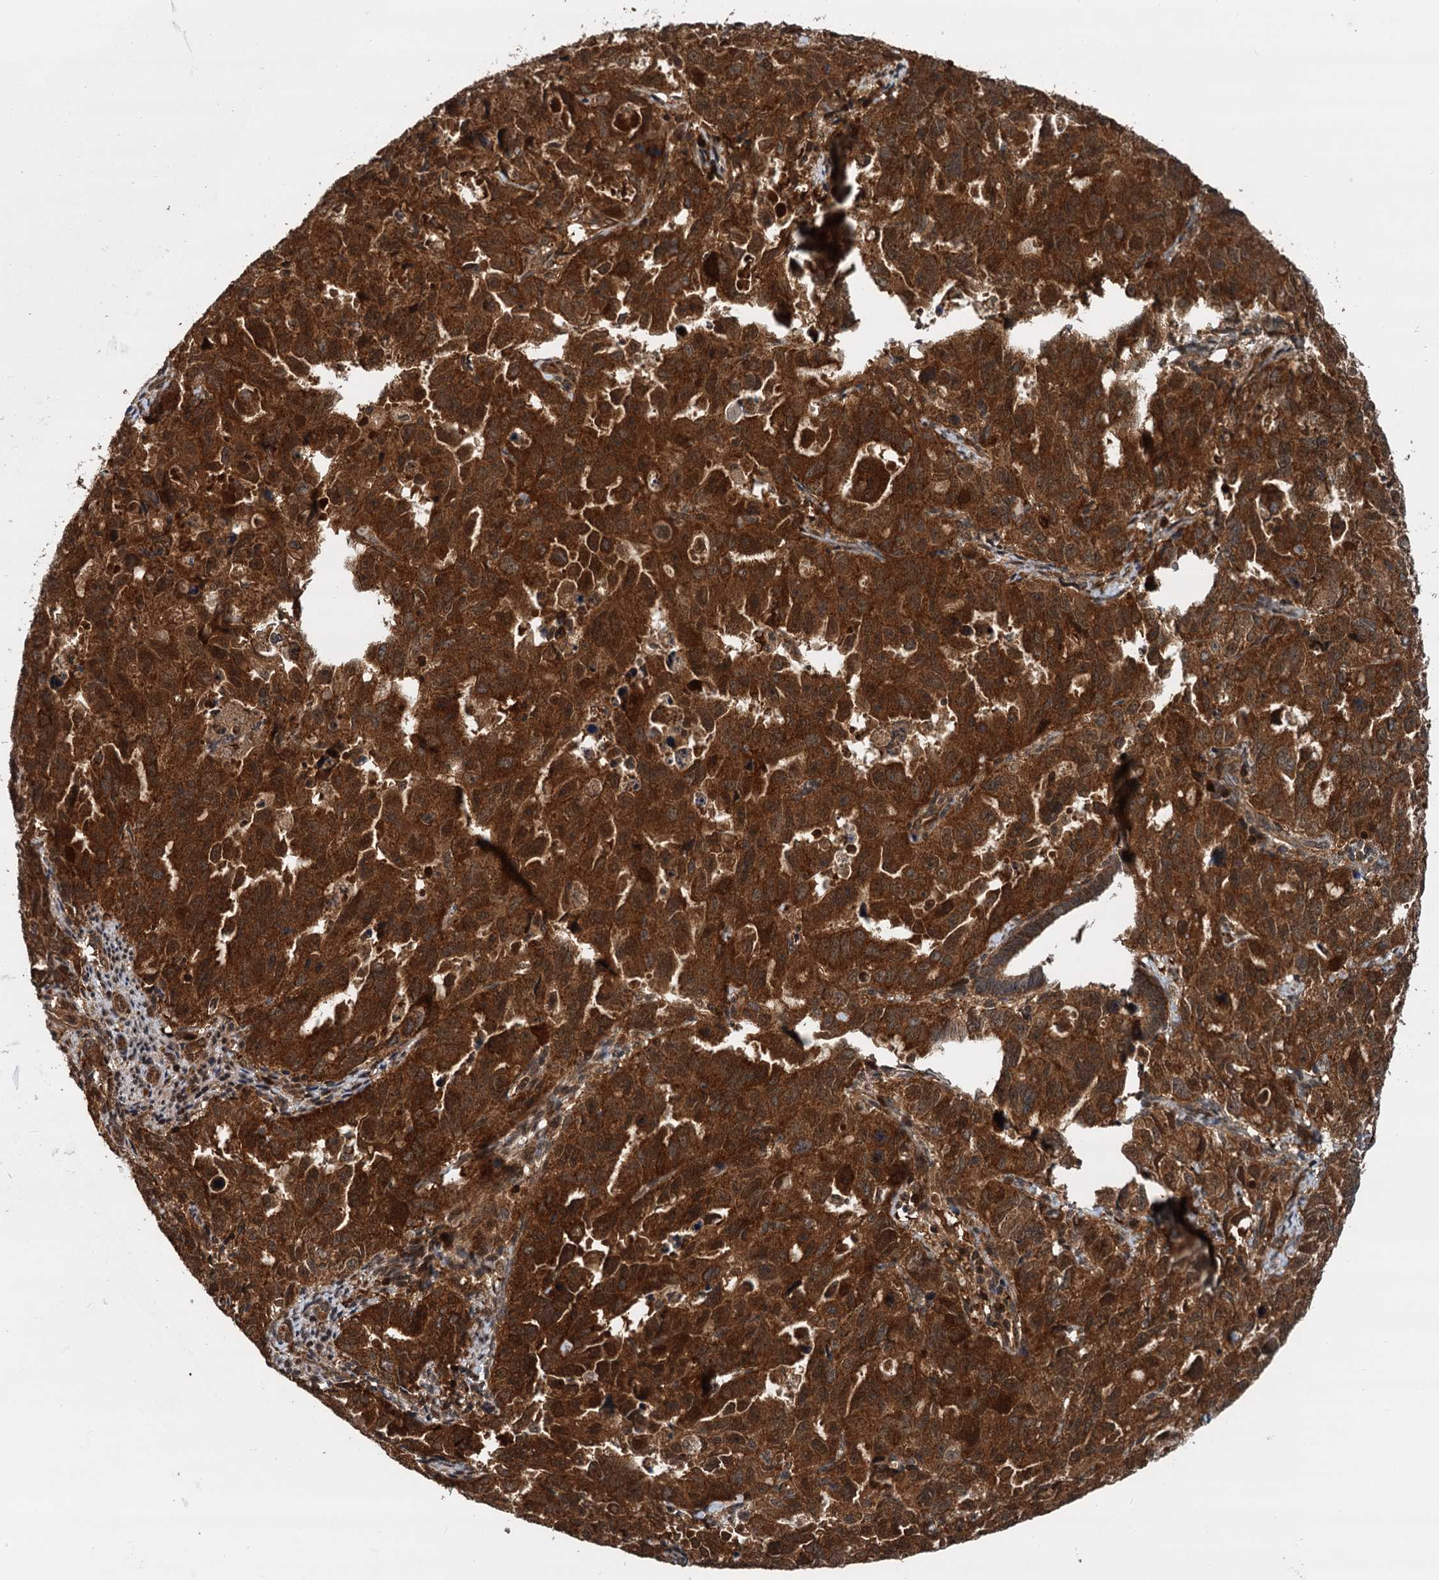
{"staining": {"intensity": "strong", "quantity": ">75%", "location": "cytoplasmic/membranous"}, "tissue": "endometrial cancer", "cell_type": "Tumor cells", "image_type": "cancer", "snomed": [{"axis": "morphology", "description": "Adenocarcinoma, NOS"}, {"axis": "topography", "description": "Endometrium"}], "caption": "High-power microscopy captured an IHC micrograph of endometrial cancer (adenocarcinoma), revealing strong cytoplasmic/membranous staining in about >75% of tumor cells.", "gene": "STUB1", "patient": {"sex": "female", "age": 65}}